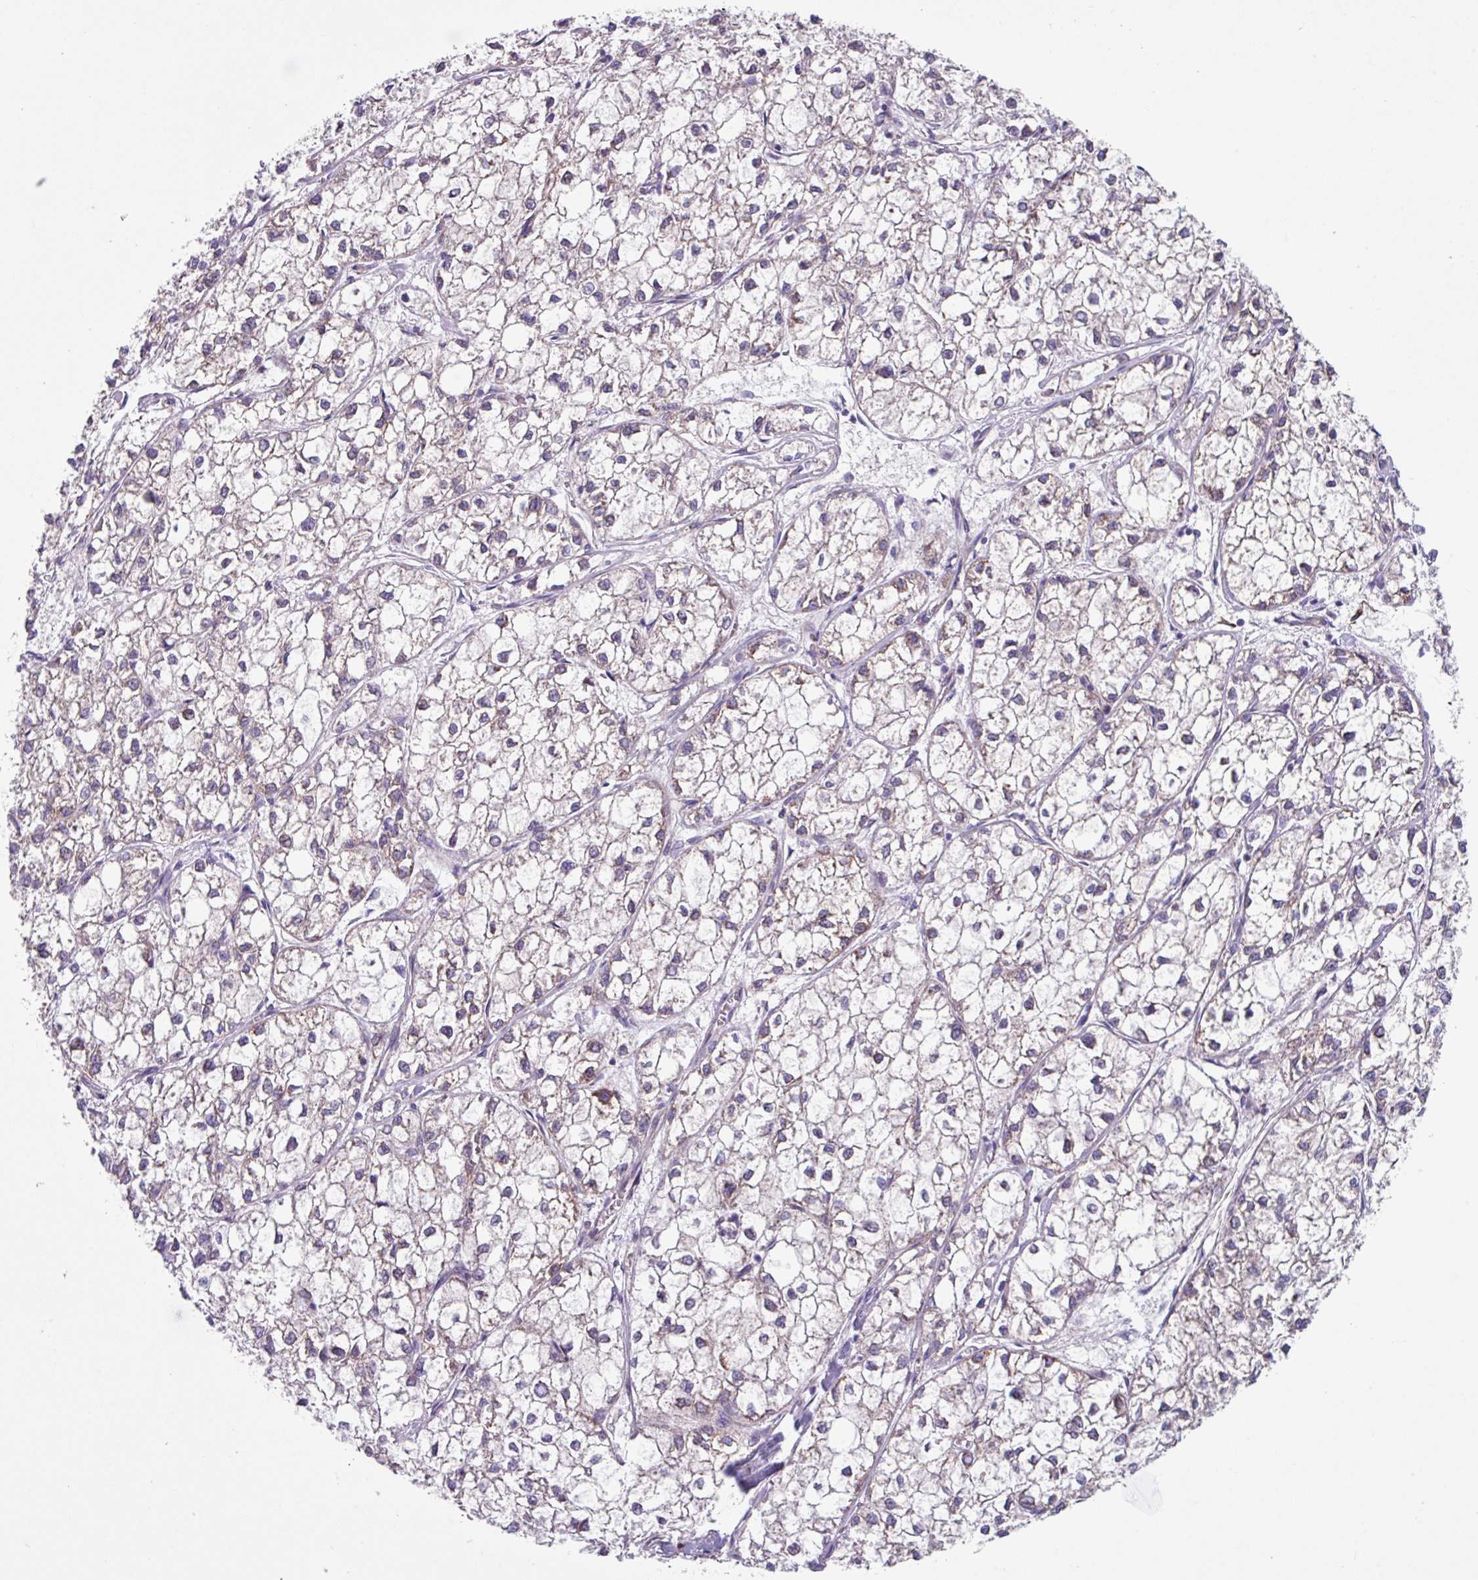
{"staining": {"intensity": "negative", "quantity": "none", "location": "none"}, "tissue": "liver cancer", "cell_type": "Tumor cells", "image_type": "cancer", "snomed": [{"axis": "morphology", "description": "Carcinoma, Hepatocellular, NOS"}, {"axis": "topography", "description": "Liver"}], "caption": "High magnification brightfield microscopy of hepatocellular carcinoma (liver) stained with DAB (3,3'-diaminobenzidine) (brown) and counterstained with hematoxylin (blue): tumor cells show no significant expression. (DAB (3,3'-diaminobenzidine) immunohistochemistry (IHC) with hematoxylin counter stain).", "gene": "OTULIN", "patient": {"sex": "female", "age": 43}}